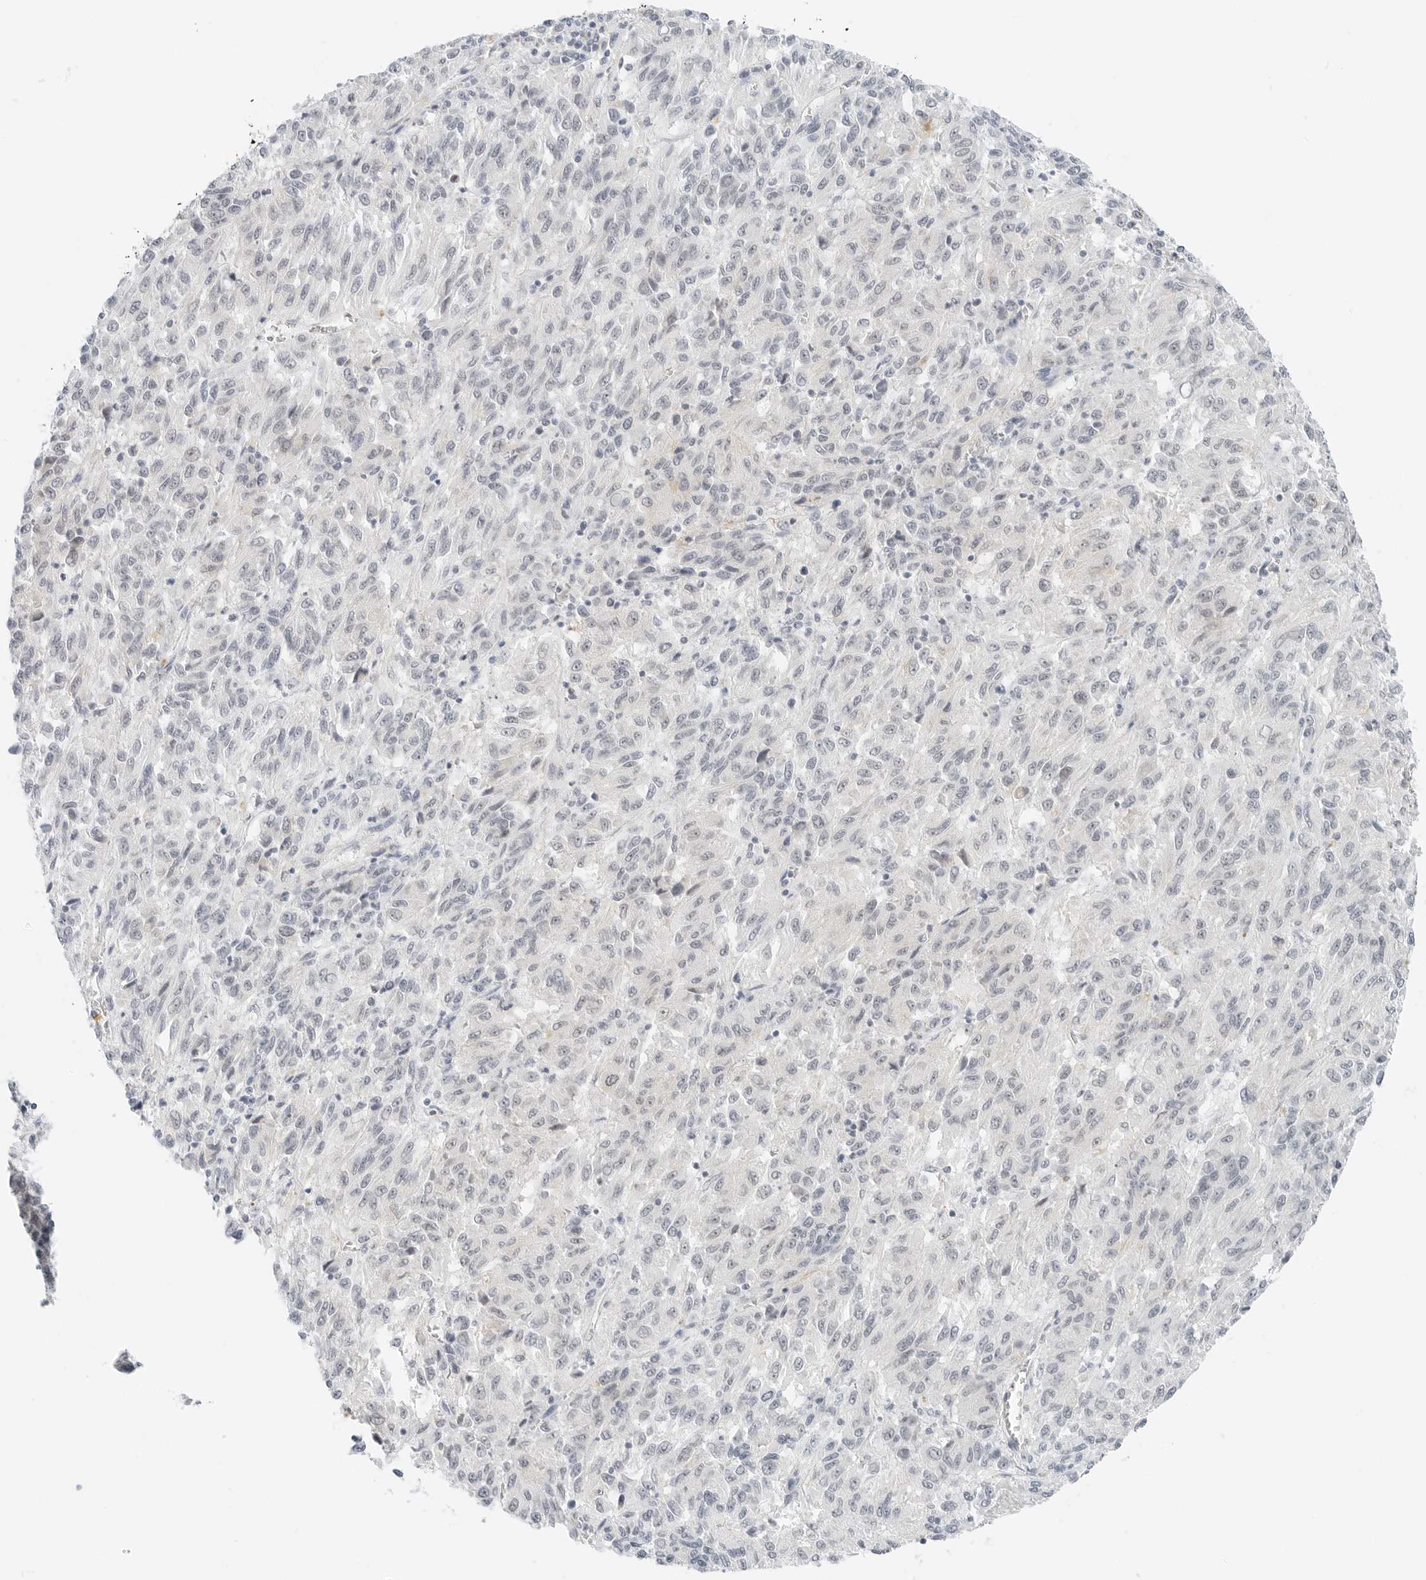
{"staining": {"intensity": "negative", "quantity": "none", "location": "none"}, "tissue": "melanoma", "cell_type": "Tumor cells", "image_type": "cancer", "snomed": [{"axis": "morphology", "description": "Malignant melanoma, Metastatic site"}, {"axis": "topography", "description": "Lung"}], "caption": "A photomicrograph of melanoma stained for a protein reveals no brown staining in tumor cells.", "gene": "CCSAP", "patient": {"sex": "male", "age": 64}}